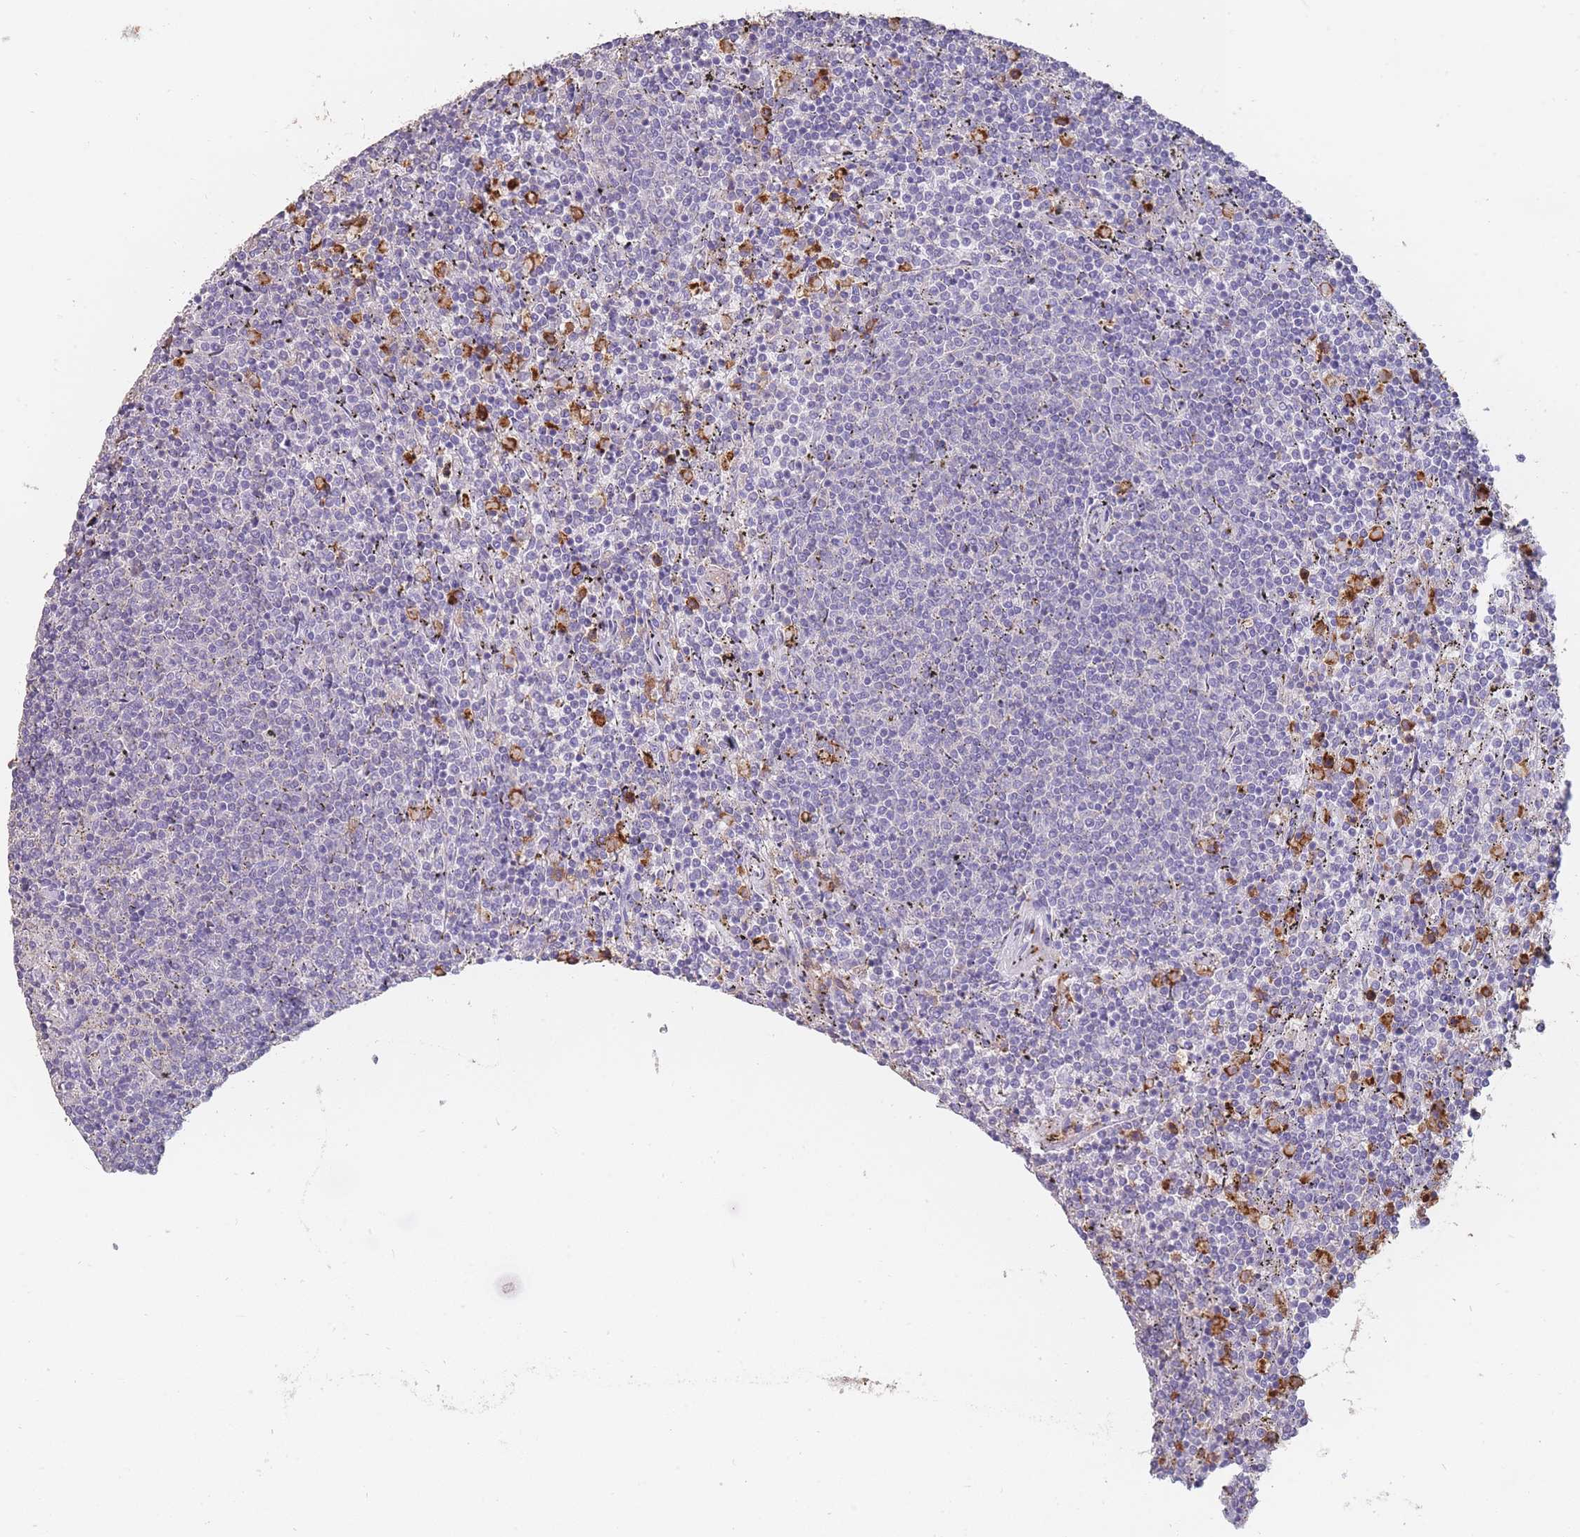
{"staining": {"intensity": "negative", "quantity": "none", "location": "none"}, "tissue": "lymphoma", "cell_type": "Tumor cells", "image_type": "cancer", "snomed": [{"axis": "morphology", "description": "Malignant lymphoma, non-Hodgkin's type, Low grade"}, {"axis": "topography", "description": "Spleen"}], "caption": "Image shows no significant protein staining in tumor cells of lymphoma.", "gene": "CLEC12A", "patient": {"sex": "female", "age": 50}}